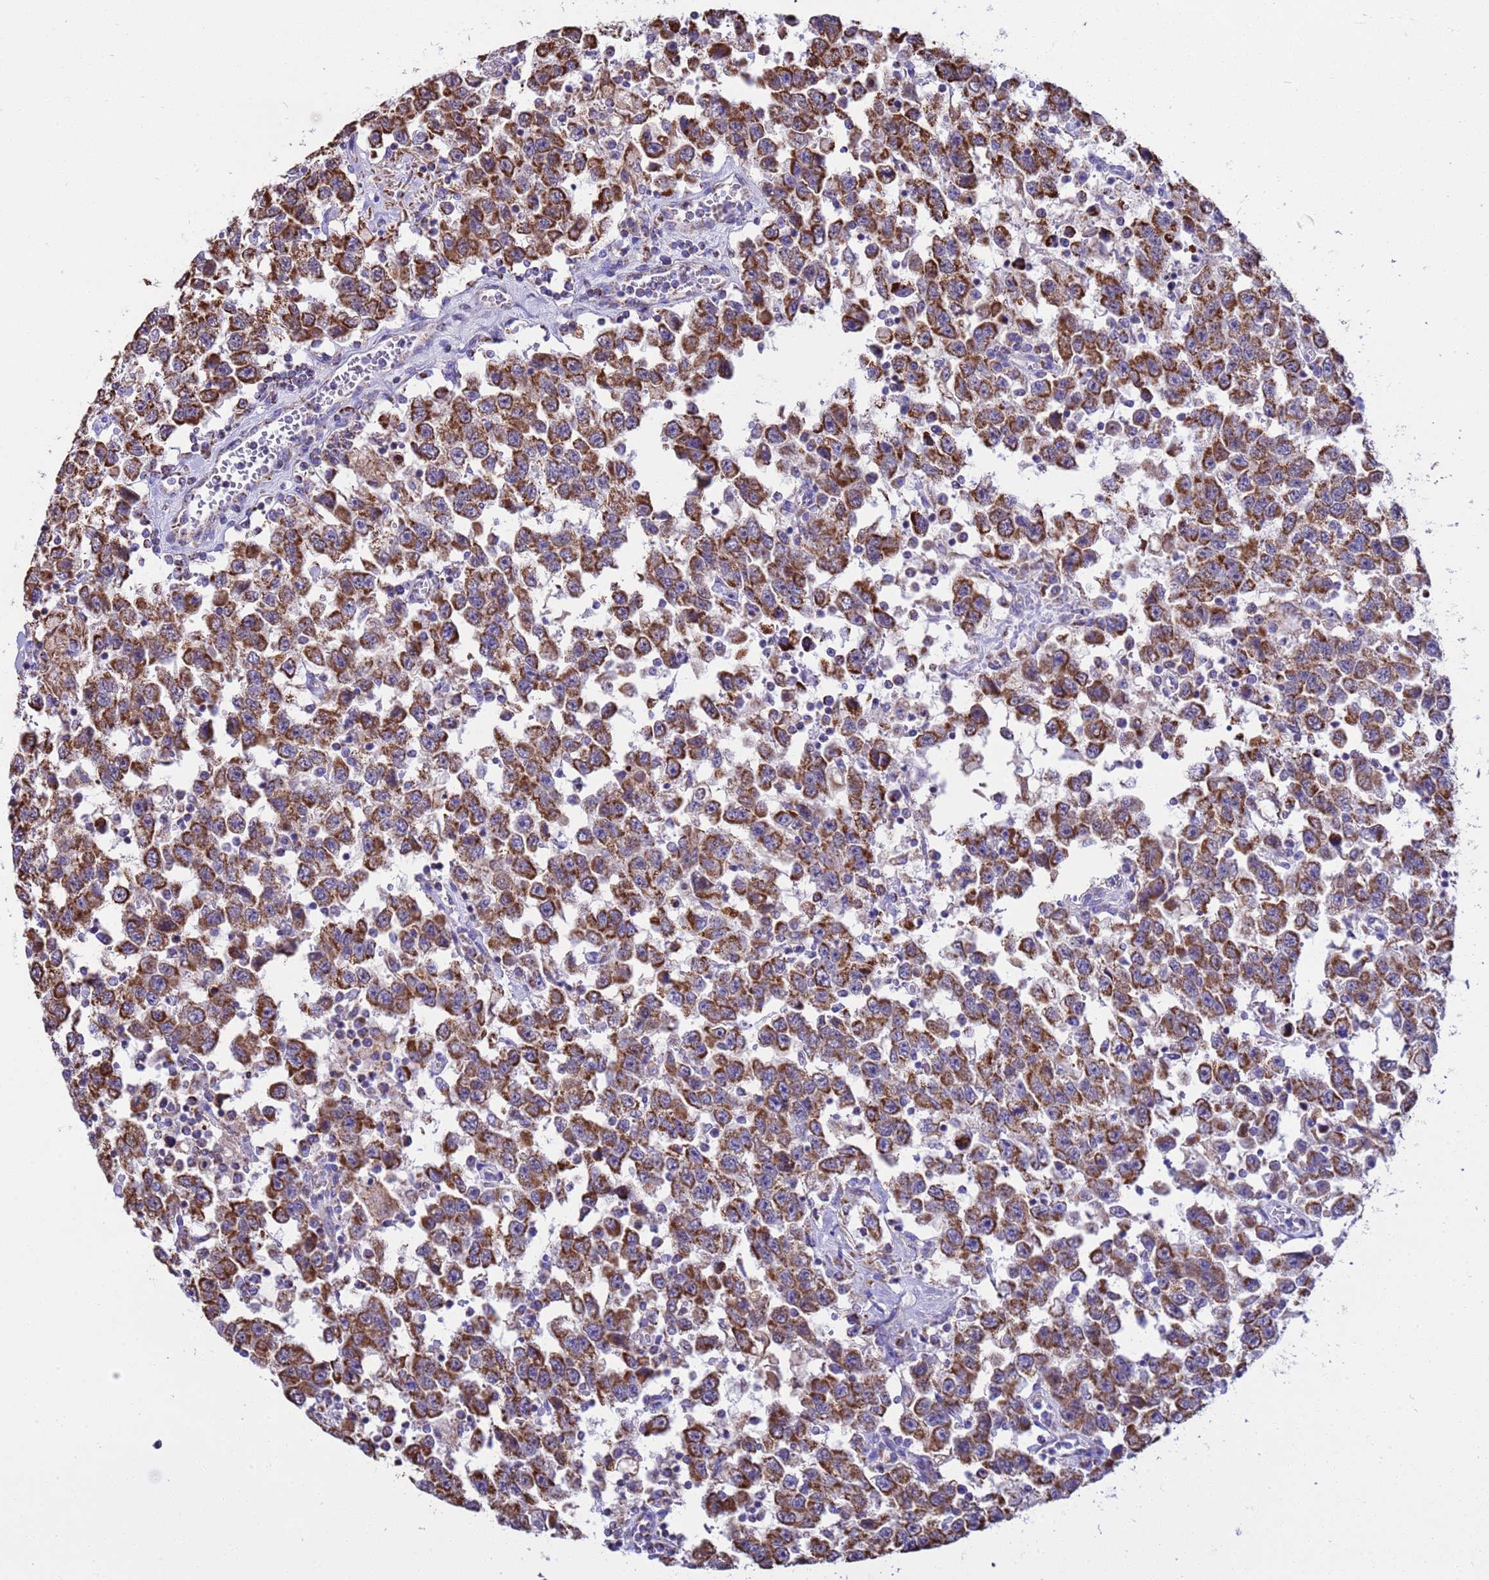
{"staining": {"intensity": "strong", "quantity": ">75%", "location": "cytoplasmic/membranous"}, "tissue": "testis cancer", "cell_type": "Tumor cells", "image_type": "cancer", "snomed": [{"axis": "morphology", "description": "Seminoma, NOS"}, {"axis": "topography", "description": "Testis"}], "caption": "Protein expression analysis of human testis seminoma reveals strong cytoplasmic/membranous staining in approximately >75% of tumor cells. The protein is stained brown, and the nuclei are stained in blue (DAB IHC with brightfield microscopy, high magnification).", "gene": "RNF165", "patient": {"sex": "male", "age": 41}}